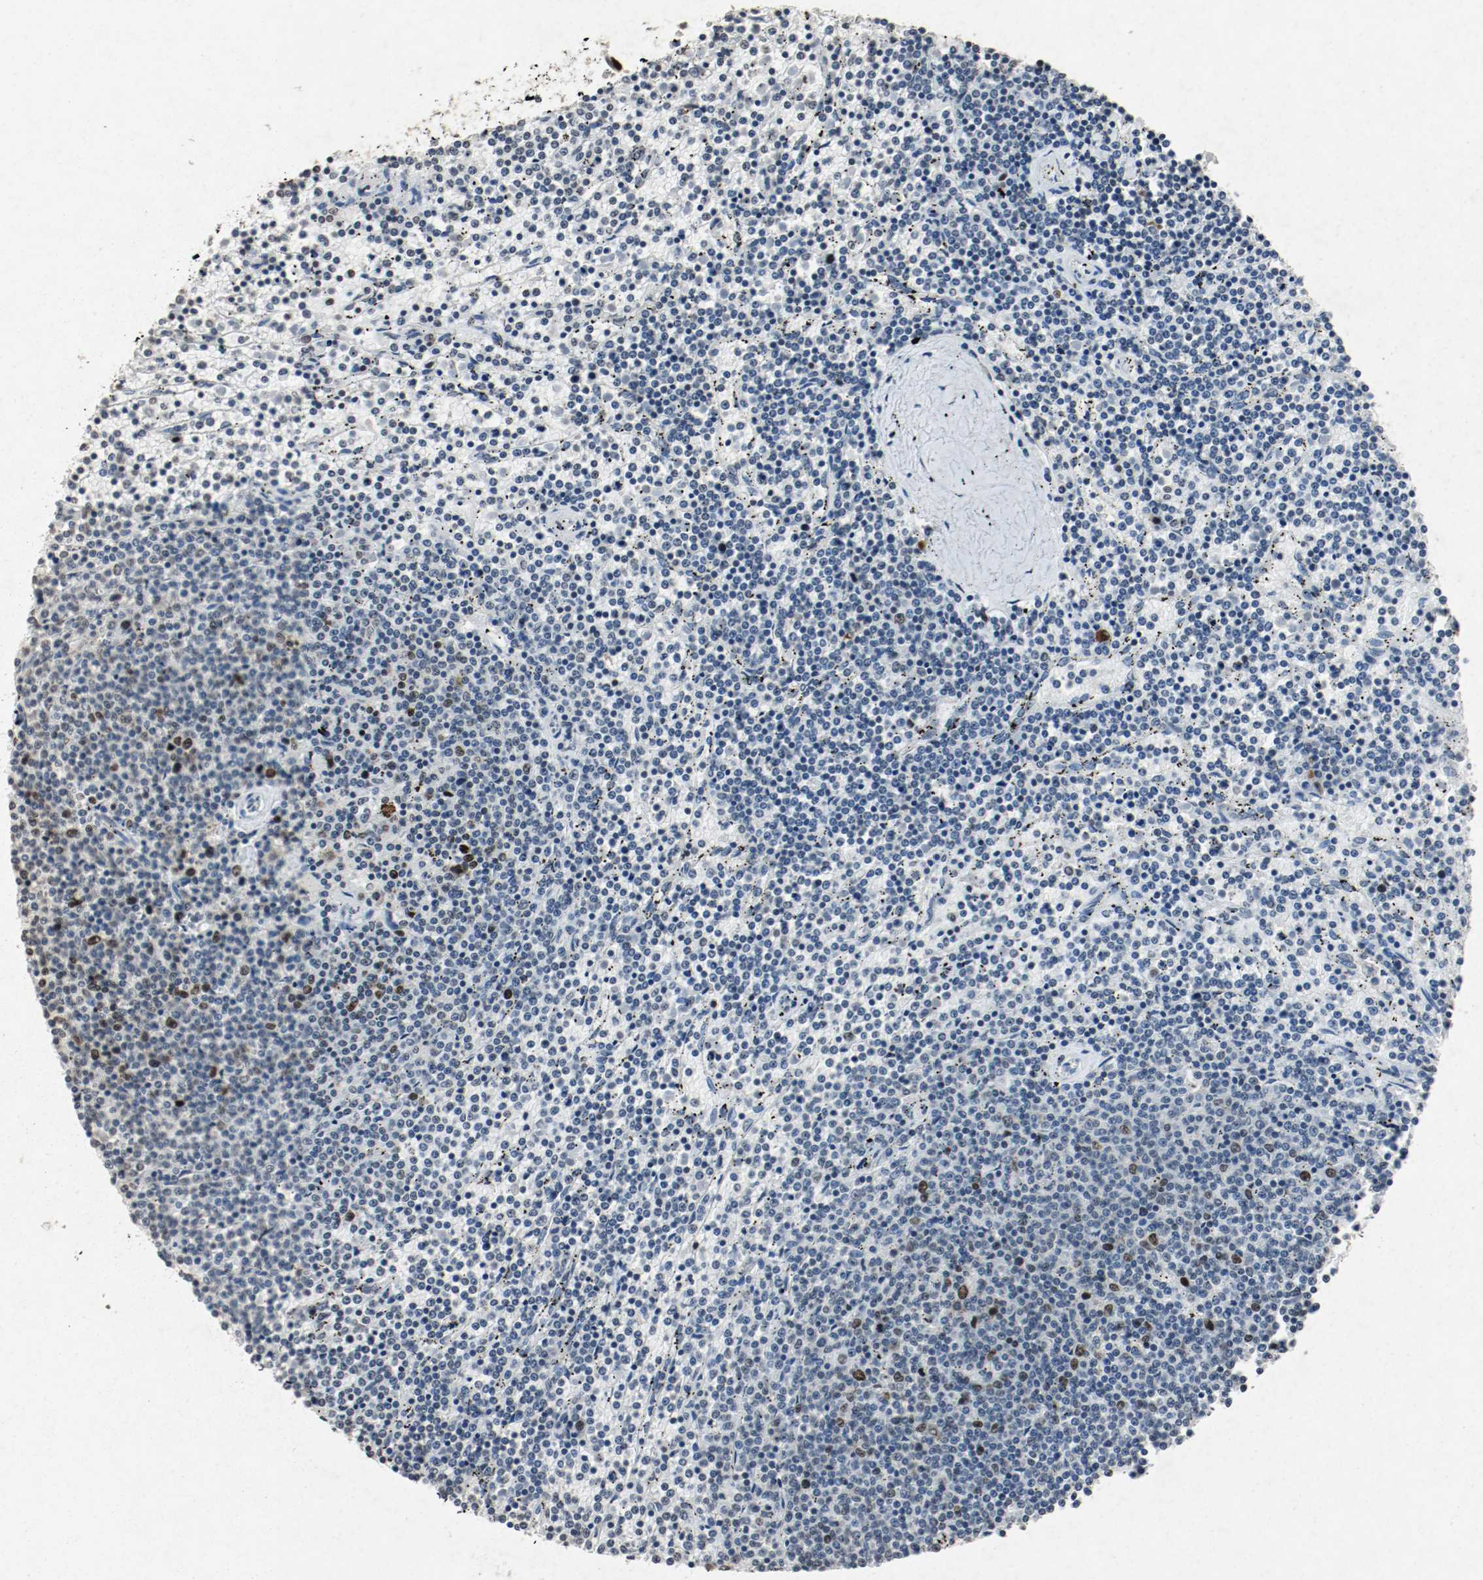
{"staining": {"intensity": "strong", "quantity": "<25%", "location": "nuclear"}, "tissue": "lymphoma", "cell_type": "Tumor cells", "image_type": "cancer", "snomed": [{"axis": "morphology", "description": "Malignant lymphoma, non-Hodgkin's type, Low grade"}, {"axis": "topography", "description": "Spleen"}], "caption": "Lymphoma stained for a protein (brown) demonstrates strong nuclear positive expression in about <25% of tumor cells.", "gene": "DNMT1", "patient": {"sex": "female", "age": 50}}